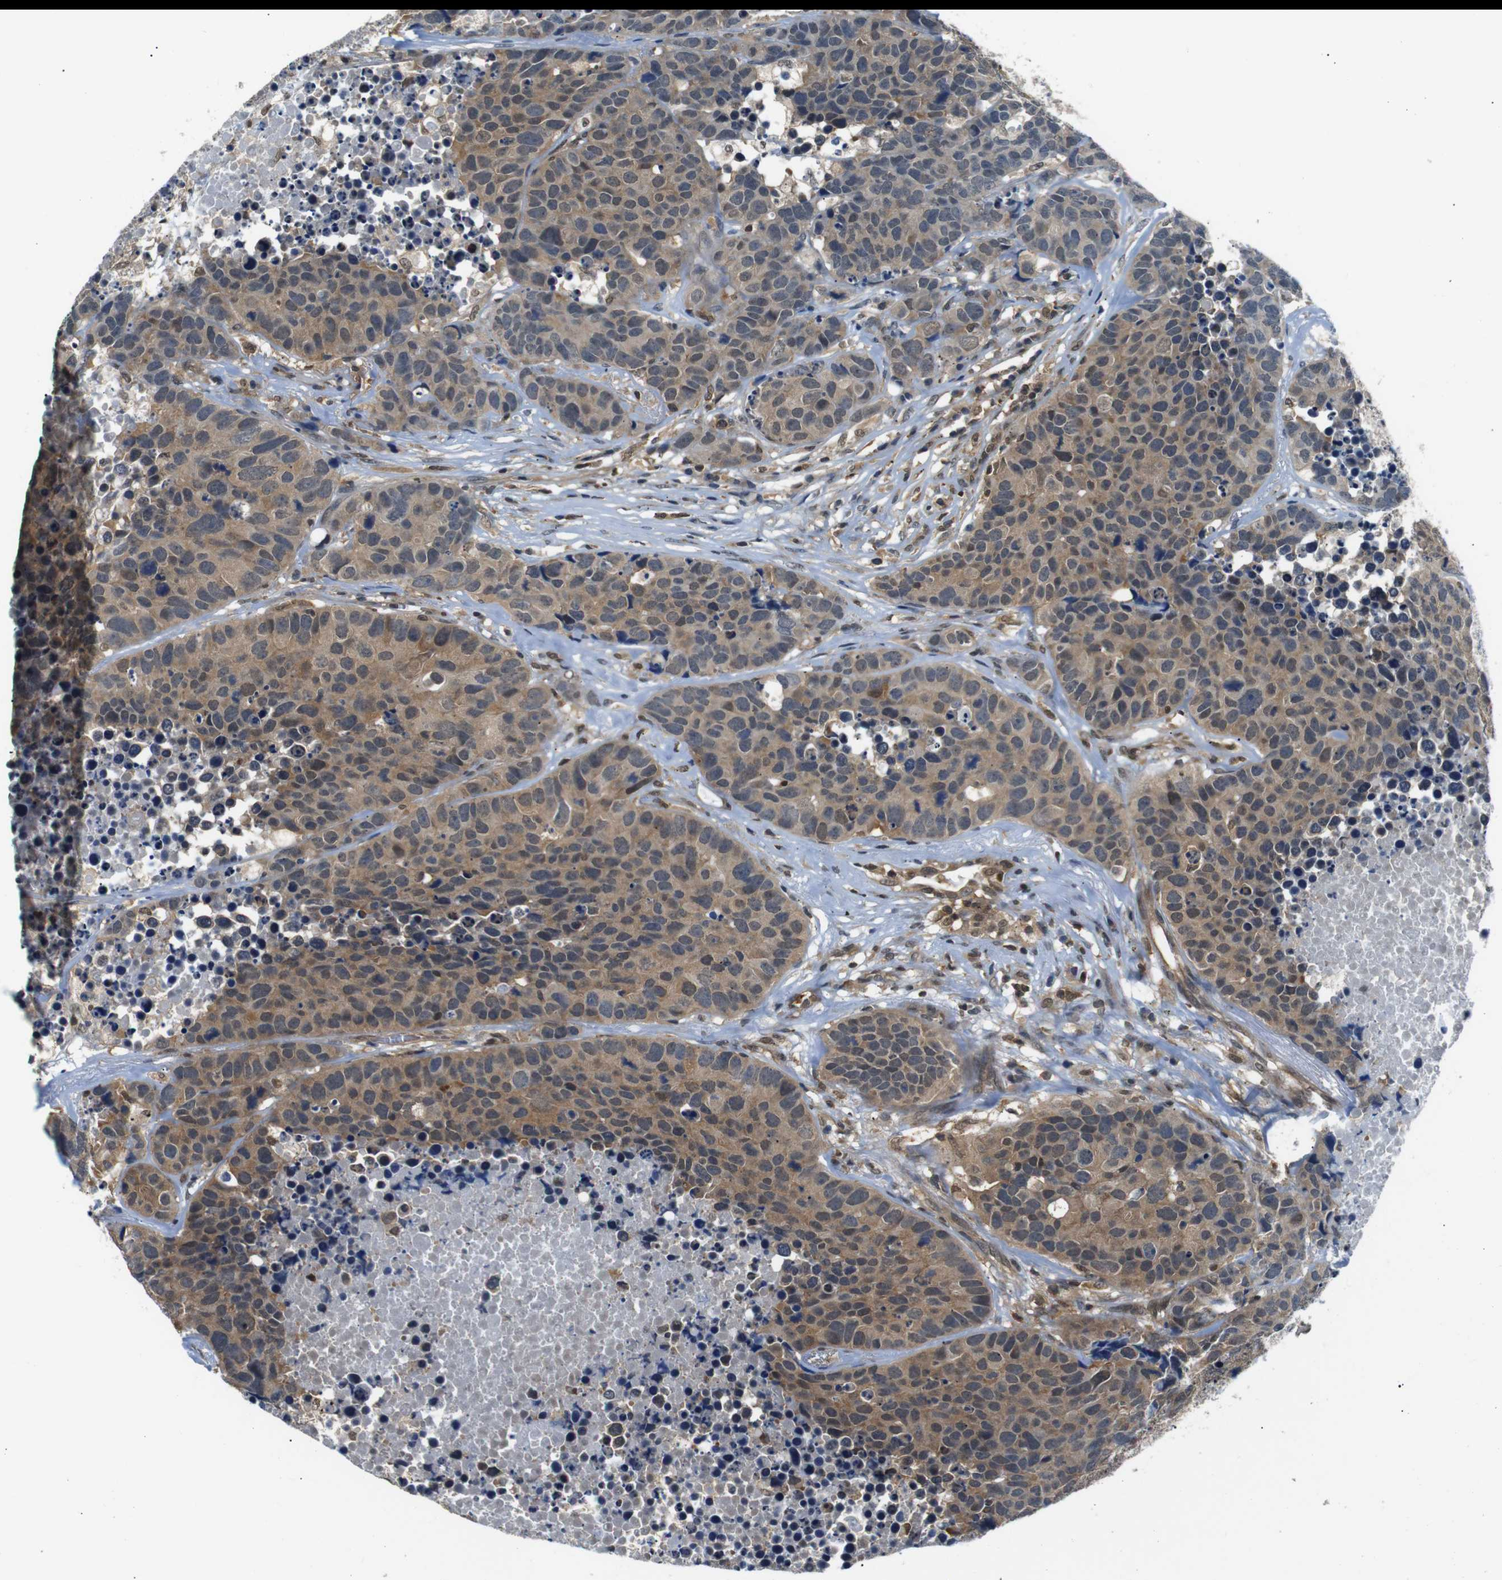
{"staining": {"intensity": "moderate", "quantity": ">75%", "location": "cytoplasmic/membranous"}, "tissue": "carcinoid", "cell_type": "Tumor cells", "image_type": "cancer", "snomed": [{"axis": "morphology", "description": "Carcinoid, malignant, NOS"}, {"axis": "topography", "description": "Lung"}], "caption": "Moderate cytoplasmic/membranous staining is appreciated in about >75% of tumor cells in carcinoid (malignant).", "gene": "UBXN1", "patient": {"sex": "male", "age": 60}}